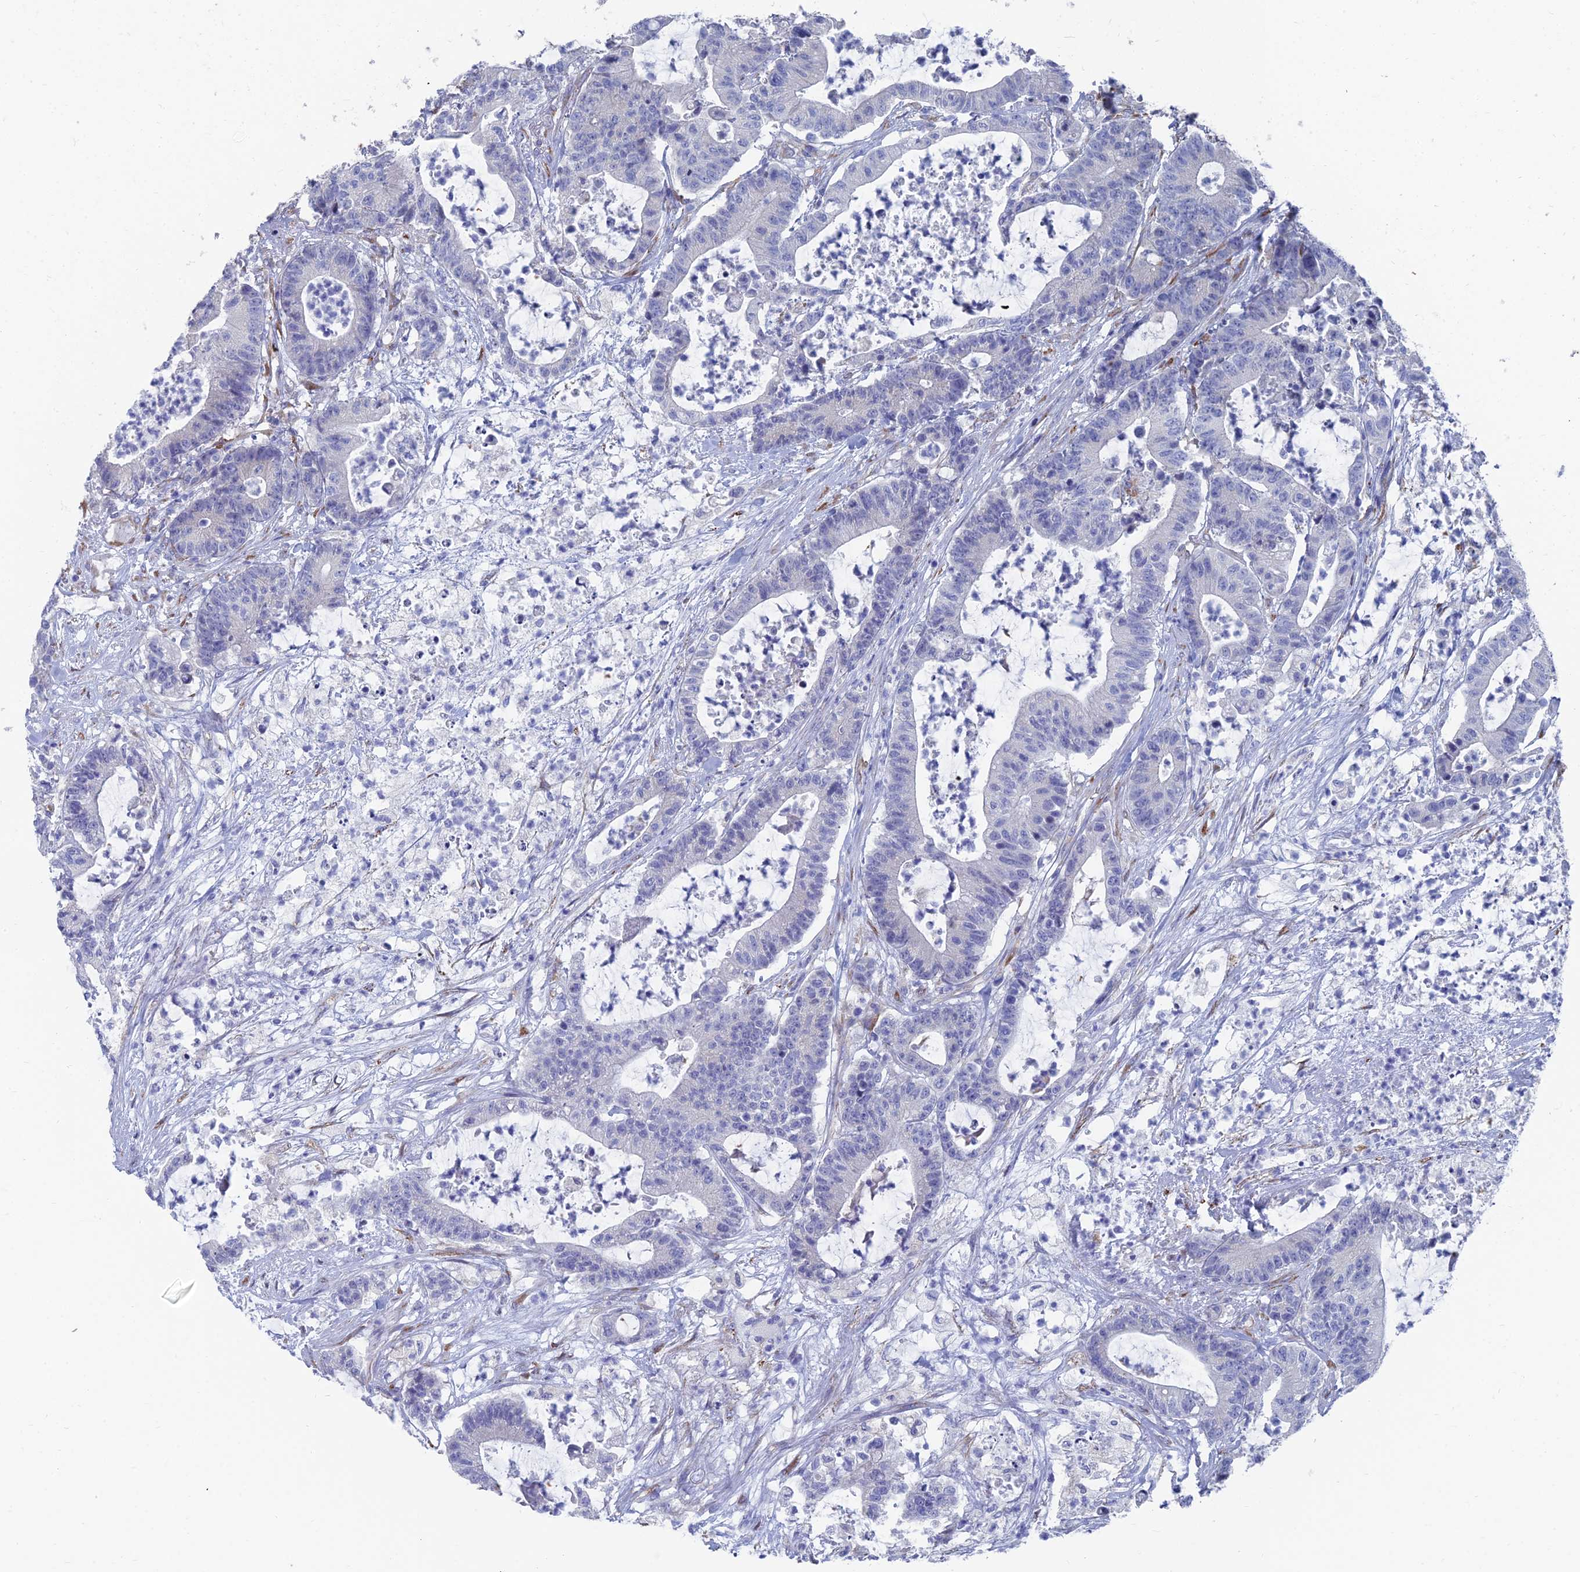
{"staining": {"intensity": "negative", "quantity": "none", "location": "none"}, "tissue": "colorectal cancer", "cell_type": "Tumor cells", "image_type": "cancer", "snomed": [{"axis": "morphology", "description": "Adenocarcinoma, NOS"}, {"axis": "topography", "description": "Colon"}], "caption": "Adenocarcinoma (colorectal) stained for a protein using IHC exhibits no positivity tumor cells.", "gene": "TNNT3", "patient": {"sex": "female", "age": 84}}